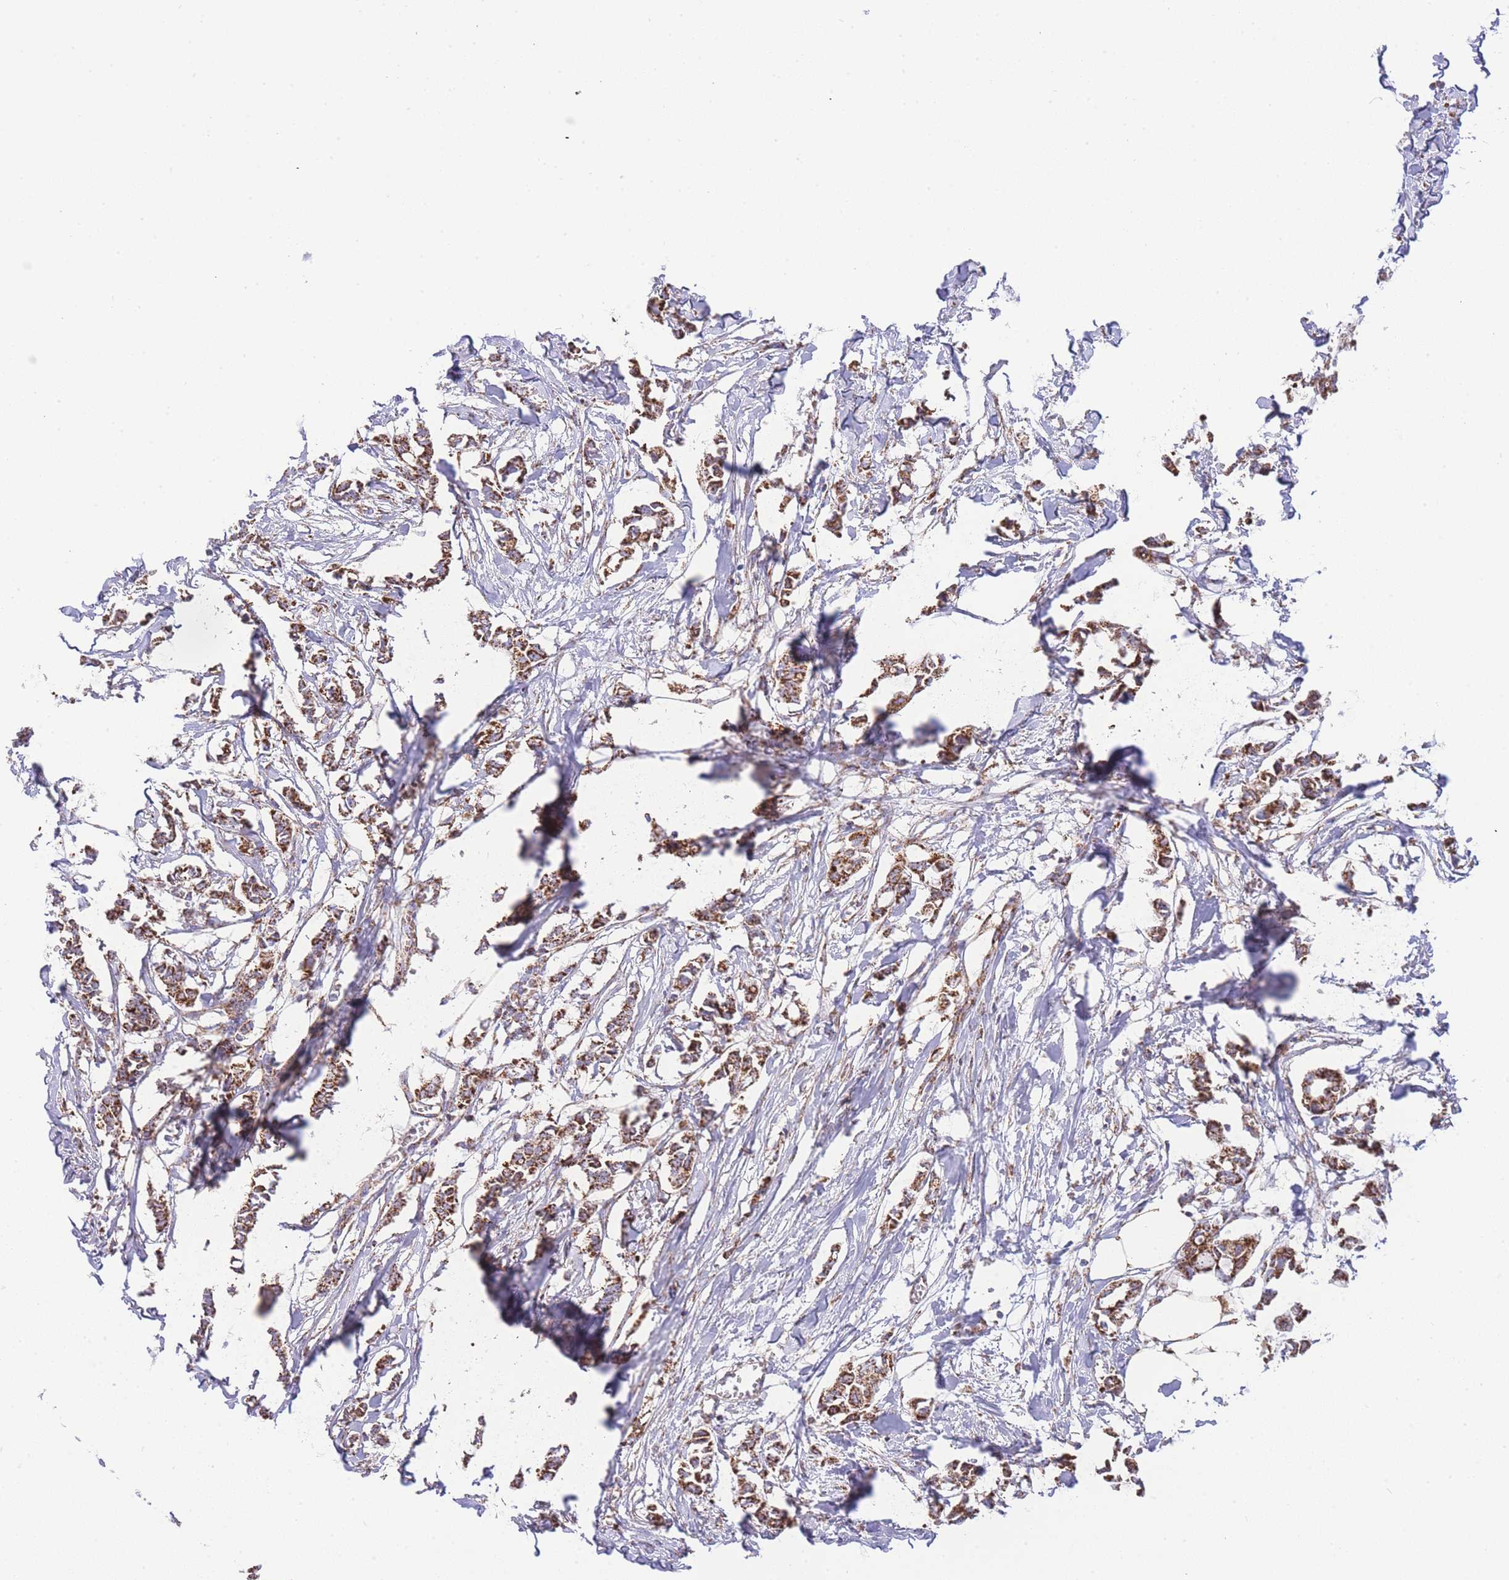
{"staining": {"intensity": "strong", "quantity": ">75%", "location": "cytoplasmic/membranous"}, "tissue": "breast cancer", "cell_type": "Tumor cells", "image_type": "cancer", "snomed": [{"axis": "morphology", "description": "Duct carcinoma"}, {"axis": "topography", "description": "Breast"}], "caption": "This histopathology image shows breast cancer (intraductal carcinoma) stained with IHC to label a protein in brown. The cytoplasmic/membranous of tumor cells show strong positivity for the protein. Nuclei are counter-stained blue.", "gene": "GSTM1", "patient": {"sex": "female", "age": 41}}